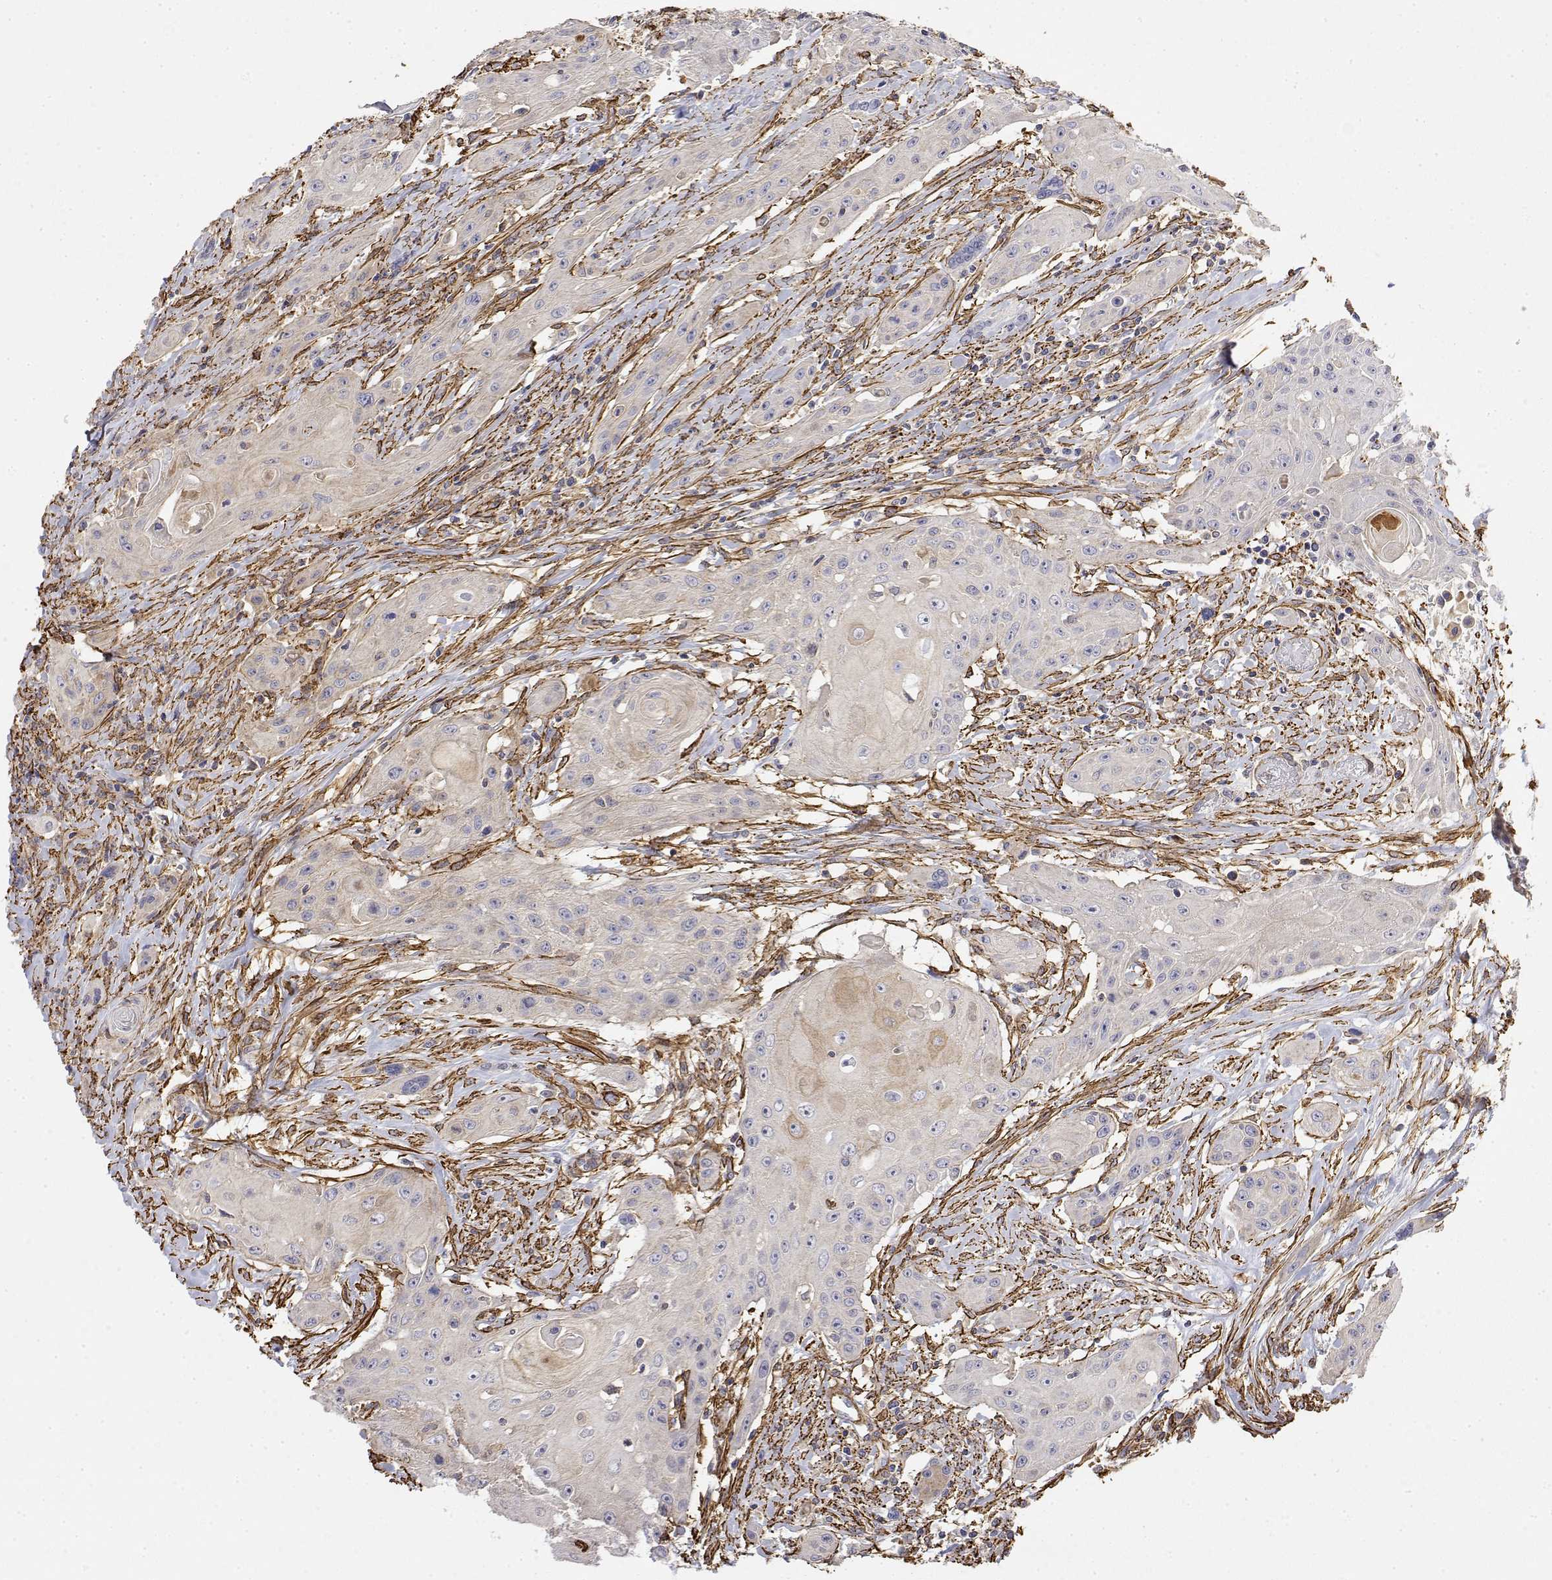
{"staining": {"intensity": "negative", "quantity": "none", "location": "none"}, "tissue": "head and neck cancer", "cell_type": "Tumor cells", "image_type": "cancer", "snomed": [{"axis": "morphology", "description": "Squamous cell carcinoma, NOS"}, {"axis": "topography", "description": "Oral tissue"}, {"axis": "topography", "description": "Head-Neck"}, {"axis": "topography", "description": "Neck, NOS"}], "caption": "The micrograph reveals no significant staining in tumor cells of head and neck cancer (squamous cell carcinoma). (Stains: DAB (3,3'-diaminobenzidine) immunohistochemistry (IHC) with hematoxylin counter stain, Microscopy: brightfield microscopy at high magnification).", "gene": "SOWAHD", "patient": {"sex": "female", "age": 55}}